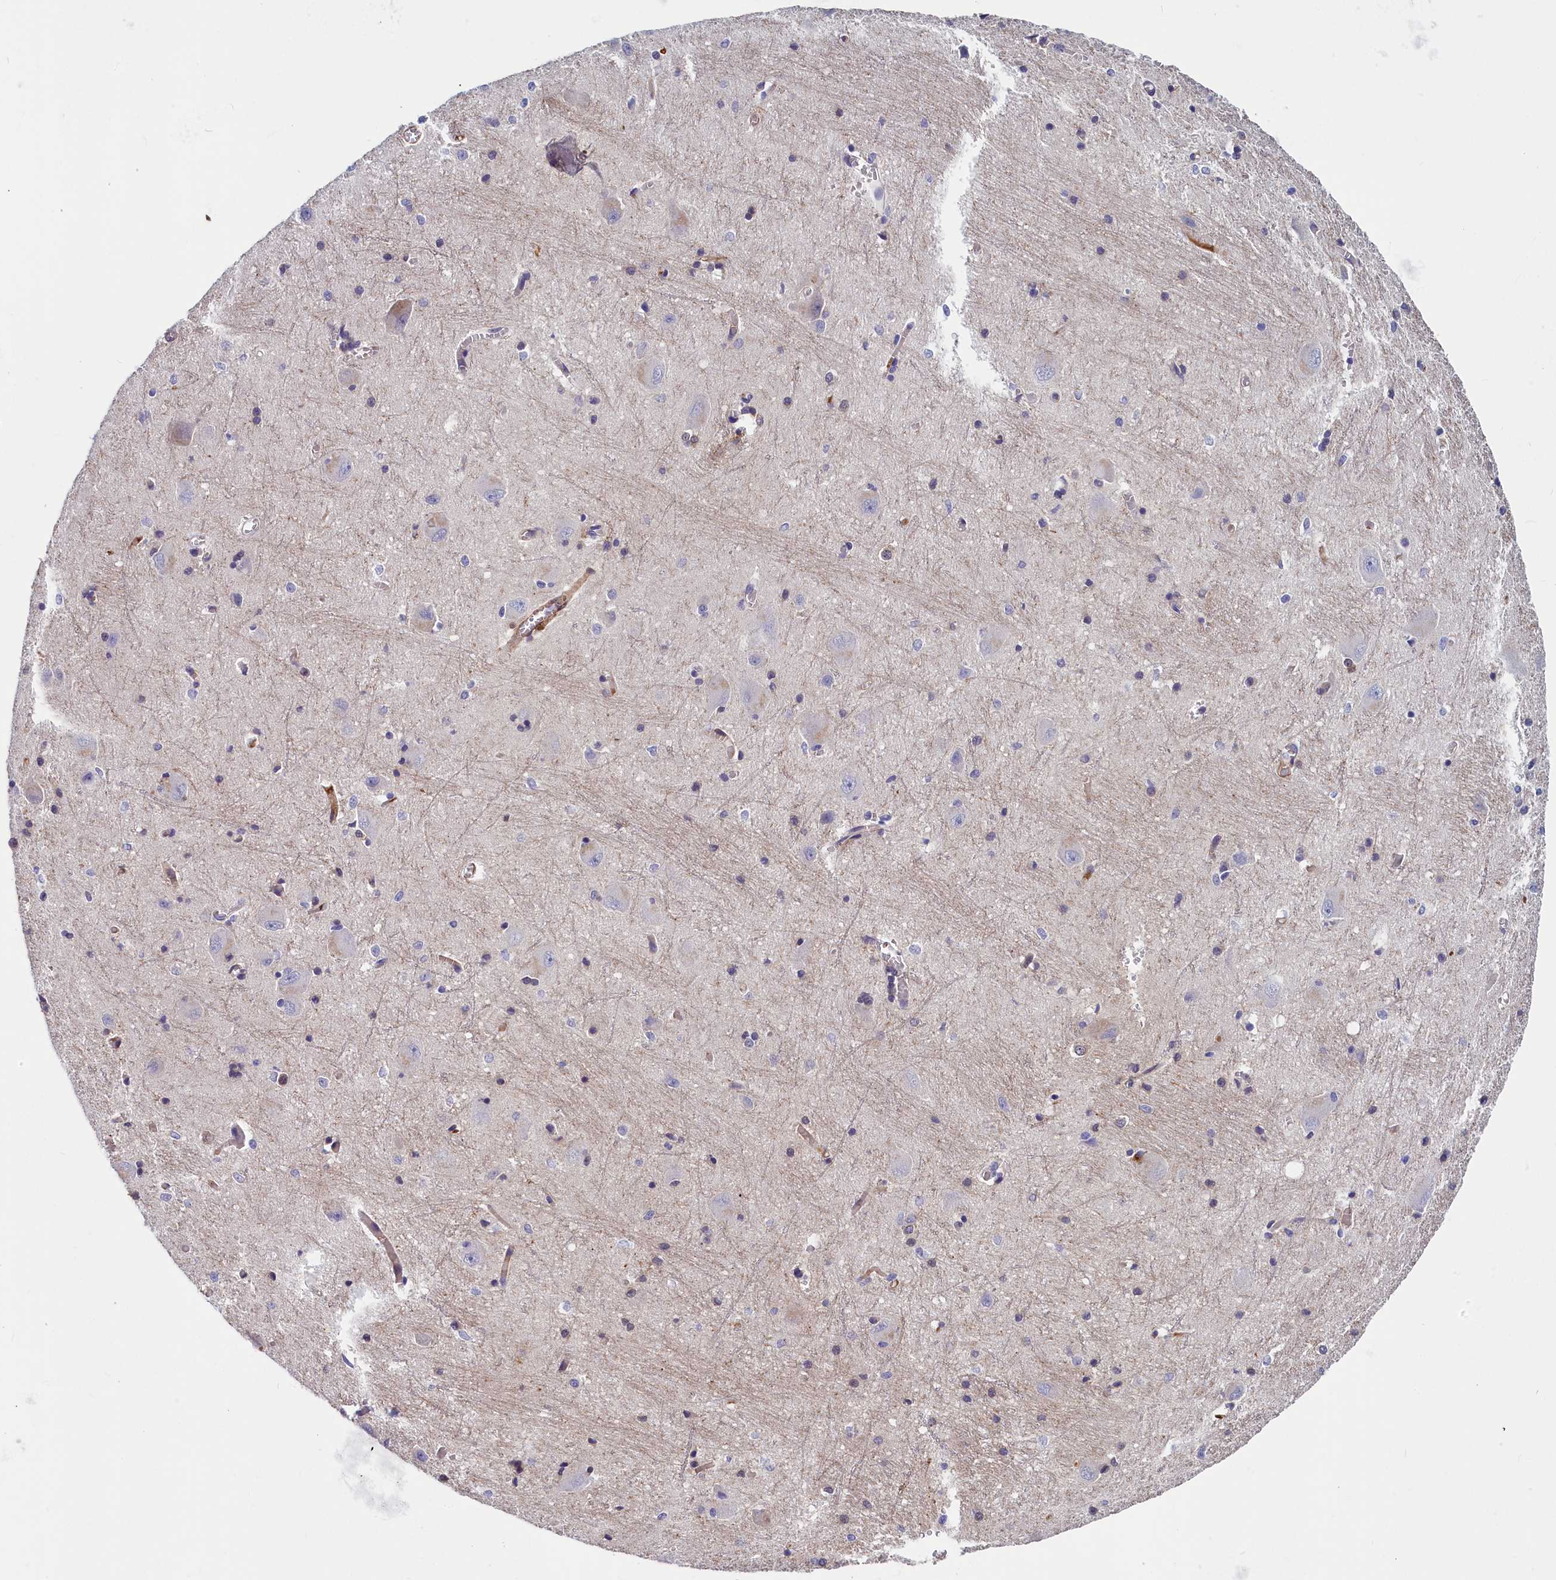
{"staining": {"intensity": "moderate", "quantity": "<25%", "location": "cytoplasmic/membranous,nuclear"}, "tissue": "caudate", "cell_type": "Glial cells", "image_type": "normal", "snomed": [{"axis": "morphology", "description": "Normal tissue, NOS"}, {"axis": "topography", "description": "Lateral ventricle wall"}], "caption": "This micrograph displays immunohistochemistry (IHC) staining of normal caudate, with low moderate cytoplasmic/membranous,nuclear expression in approximately <25% of glial cells.", "gene": "BCL2L13", "patient": {"sex": "male", "age": 37}}